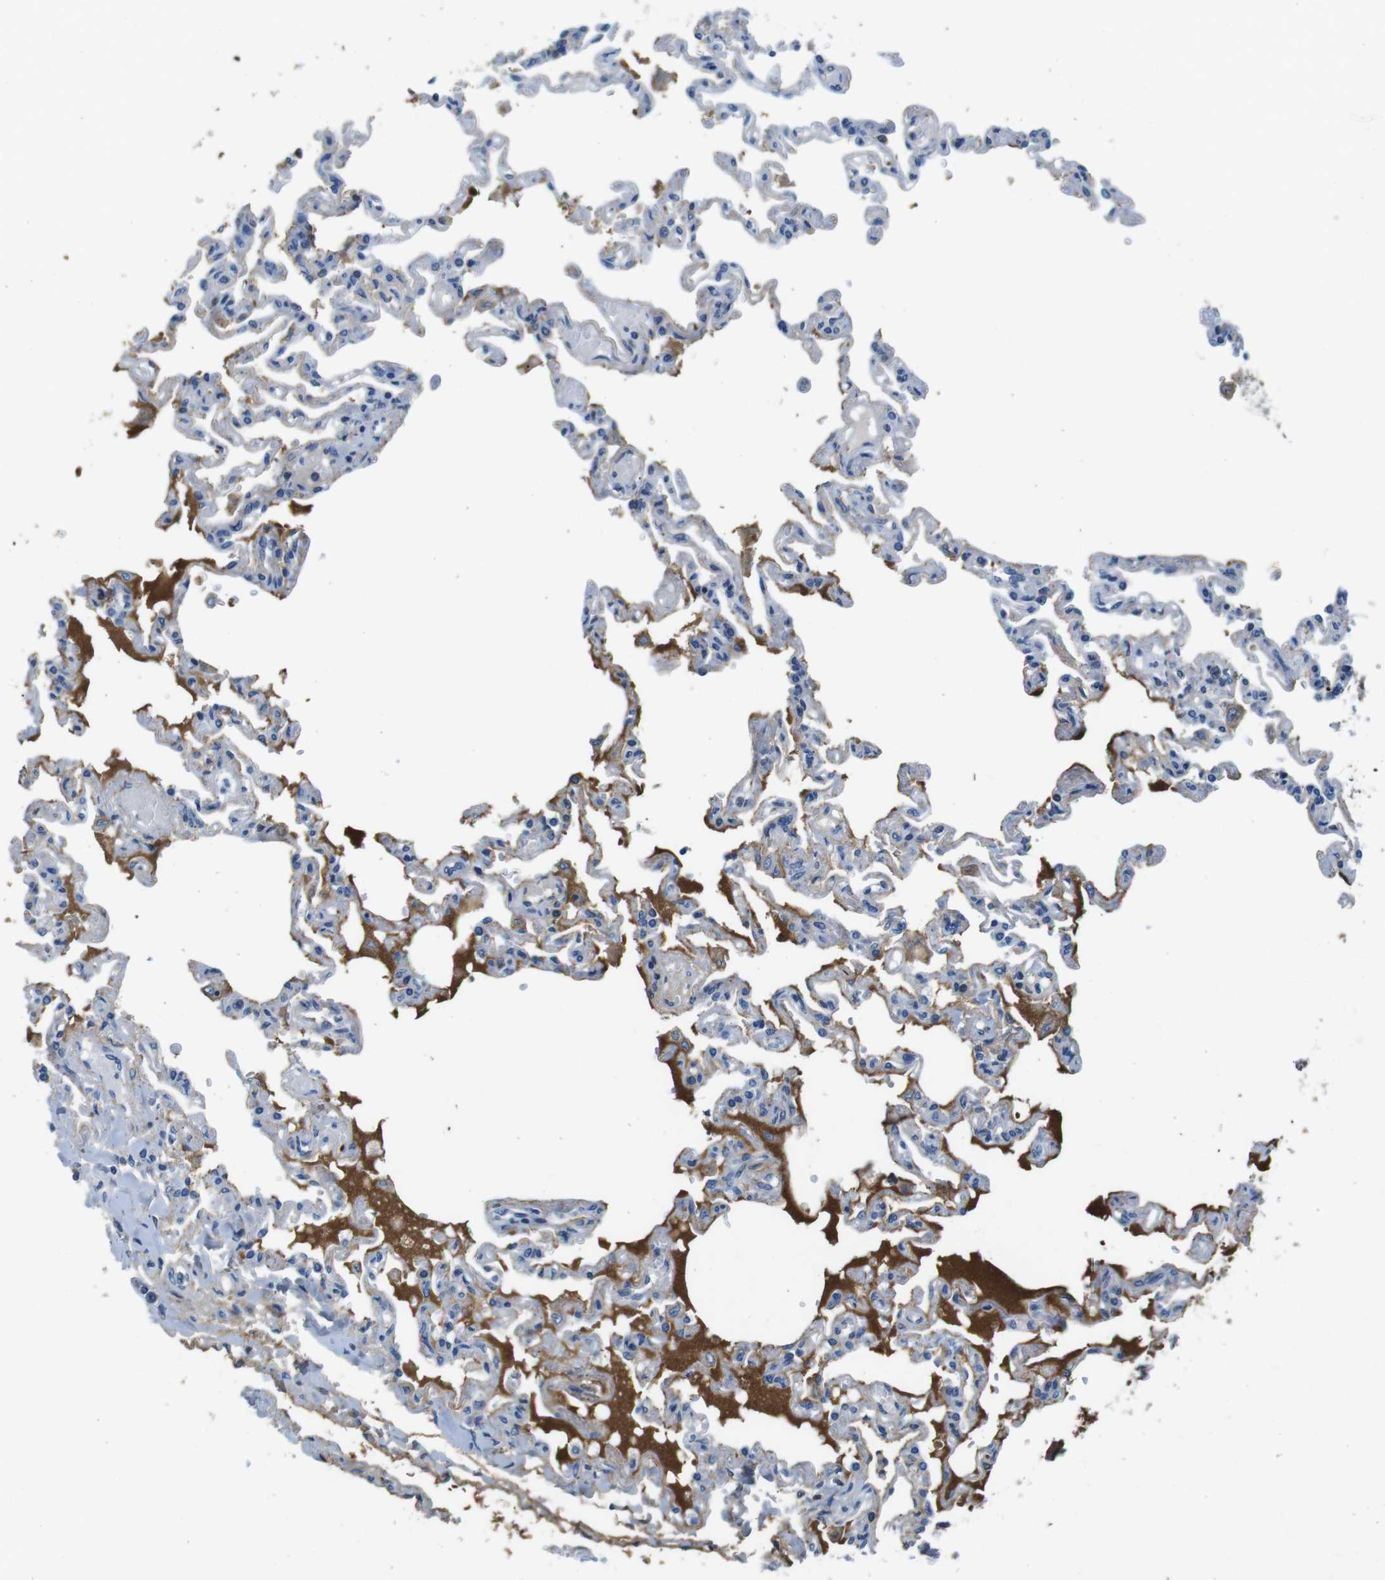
{"staining": {"intensity": "weak", "quantity": "<25%", "location": "cytoplasmic/membranous"}, "tissue": "lung", "cell_type": "Alveolar cells", "image_type": "normal", "snomed": [{"axis": "morphology", "description": "Normal tissue, NOS"}, {"axis": "topography", "description": "Lung"}], "caption": "Immunohistochemistry (IHC) image of normal human lung stained for a protein (brown), which exhibits no expression in alveolar cells. (Brightfield microscopy of DAB (3,3'-diaminobenzidine) immunohistochemistry (IHC) at high magnification).", "gene": "IGKC", "patient": {"sex": "male", "age": 21}}